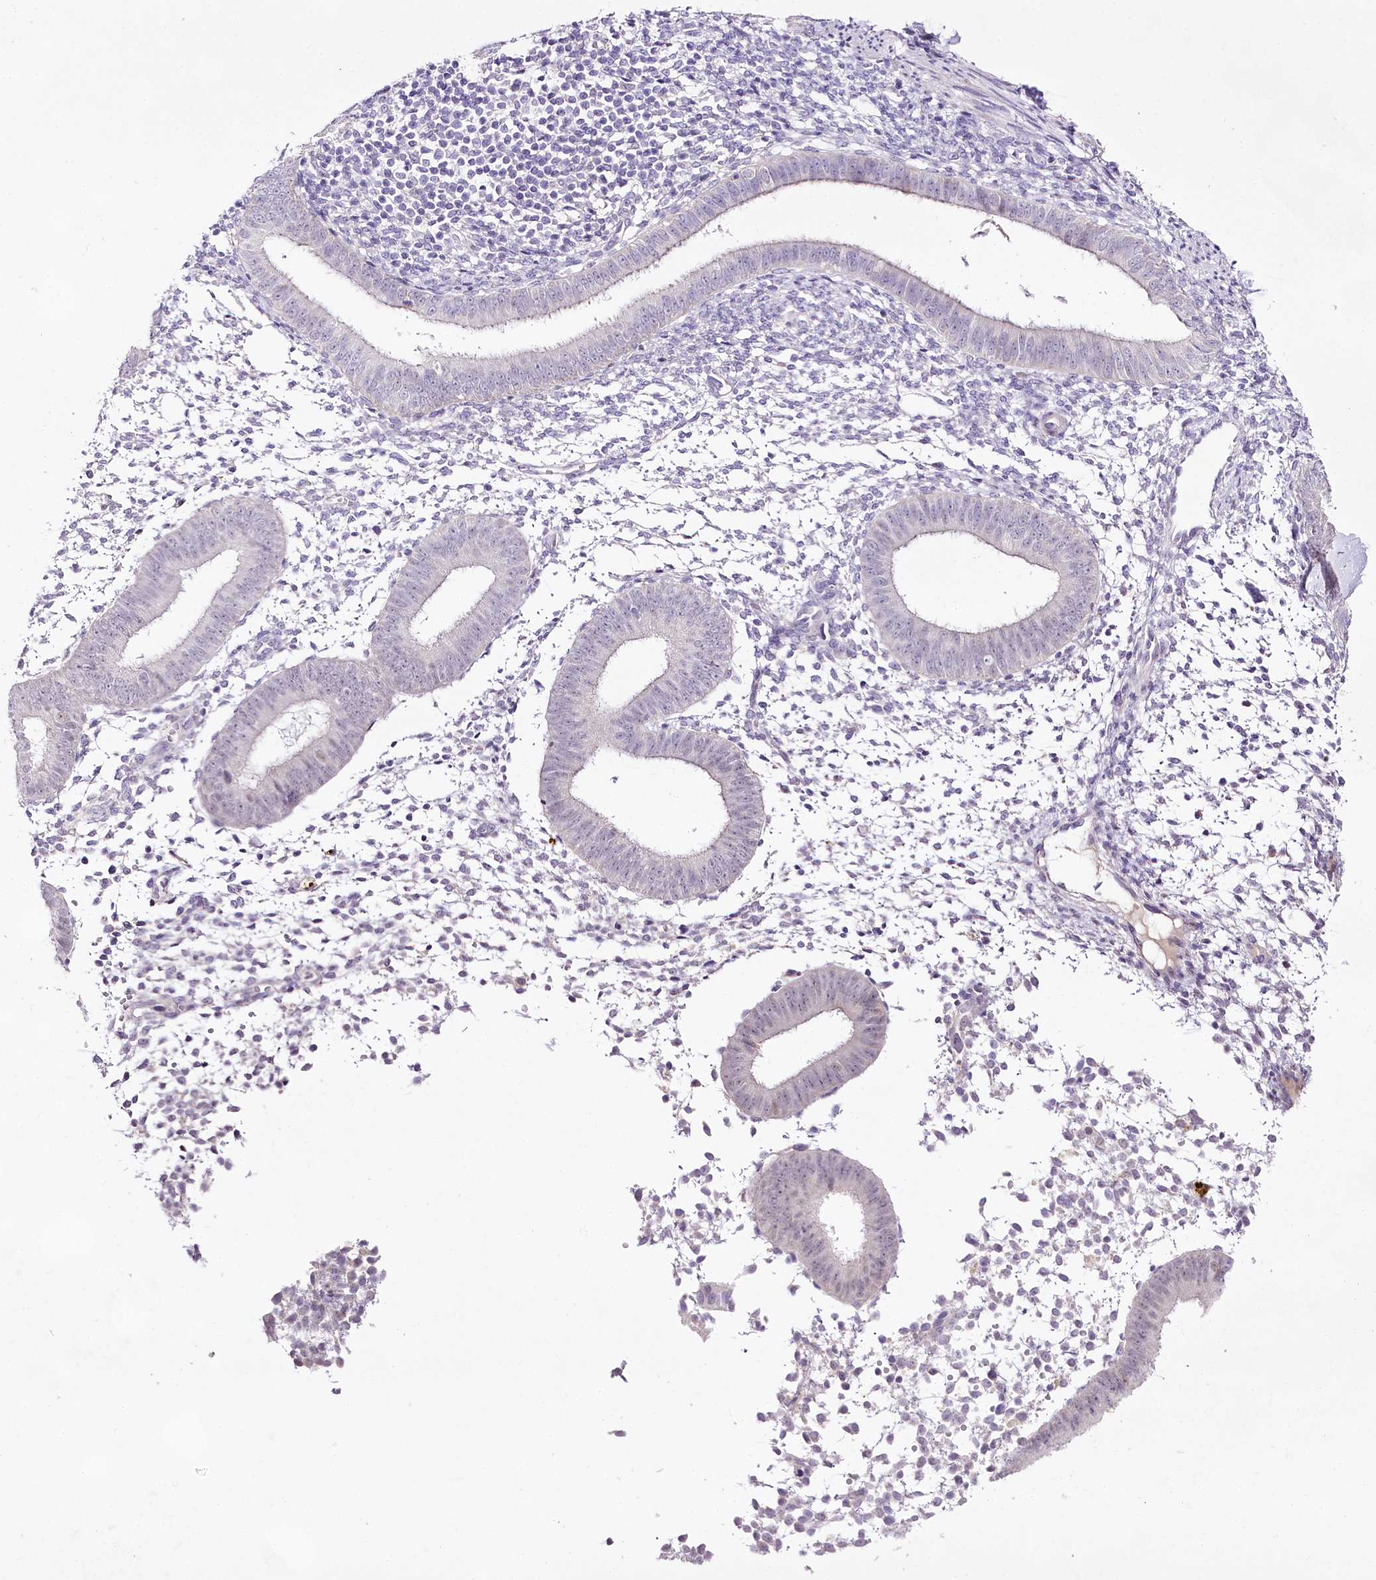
{"staining": {"intensity": "negative", "quantity": "none", "location": "none"}, "tissue": "endometrium", "cell_type": "Cells in endometrial stroma", "image_type": "normal", "snomed": [{"axis": "morphology", "description": "Normal tissue, NOS"}, {"axis": "topography", "description": "Uterus"}, {"axis": "topography", "description": "Endometrium"}], "caption": "Protein analysis of unremarkable endometrium shows no significant positivity in cells in endometrial stroma.", "gene": "CCDC30", "patient": {"sex": "female", "age": 48}}